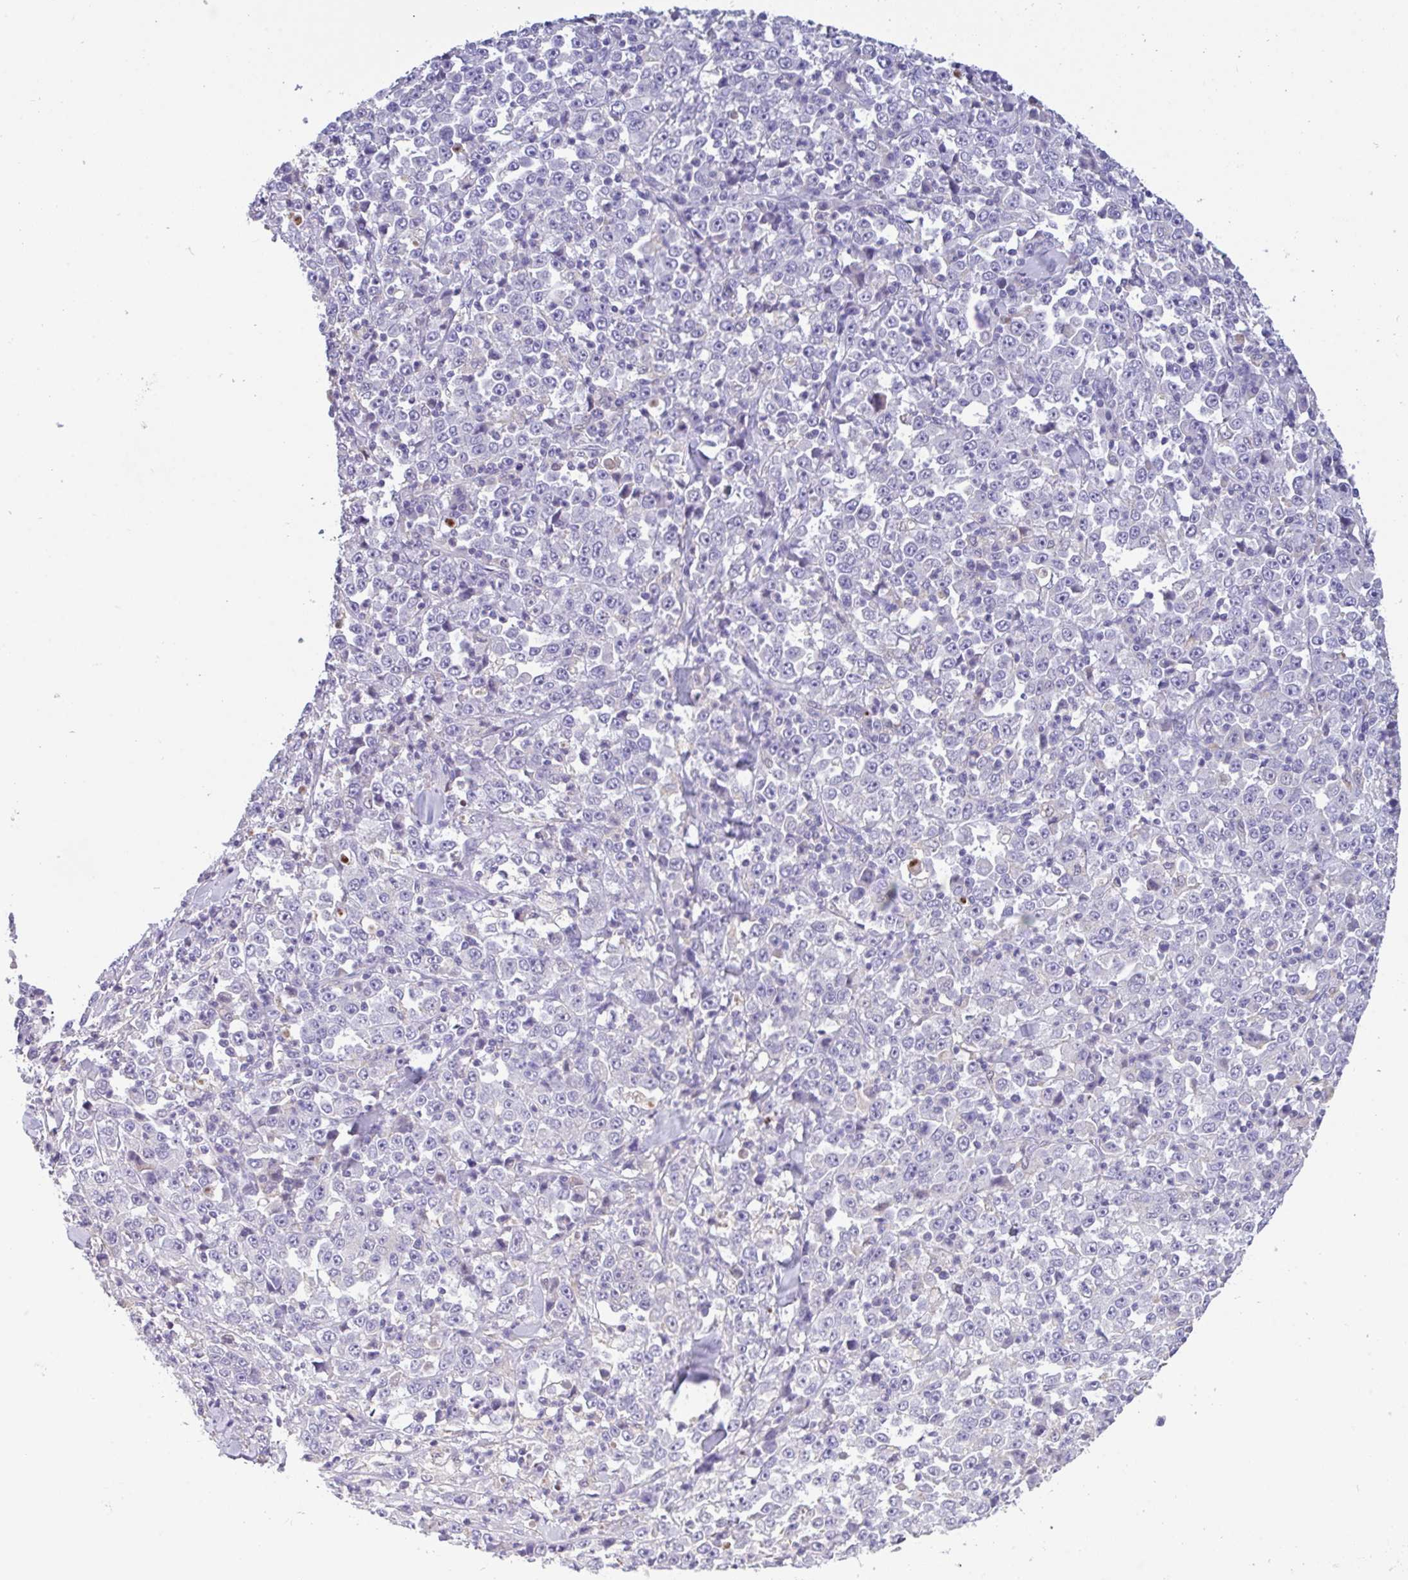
{"staining": {"intensity": "negative", "quantity": "none", "location": "none"}, "tissue": "stomach cancer", "cell_type": "Tumor cells", "image_type": "cancer", "snomed": [{"axis": "morphology", "description": "Normal tissue, NOS"}, {"axis": "morphology", "description": "Adenocarcinoma, NOS"}, {"axis": "topography", "description": "Stomach, upper"}, {"axis": "topography", "description": "Stomach"}], "caption": "Immunohistochemical staining of human adenocarcinoma (stomach) reveals no significant expression in tumor cells.", "gene": "CA10", "patient": {"sex": "male", "age": 59}}